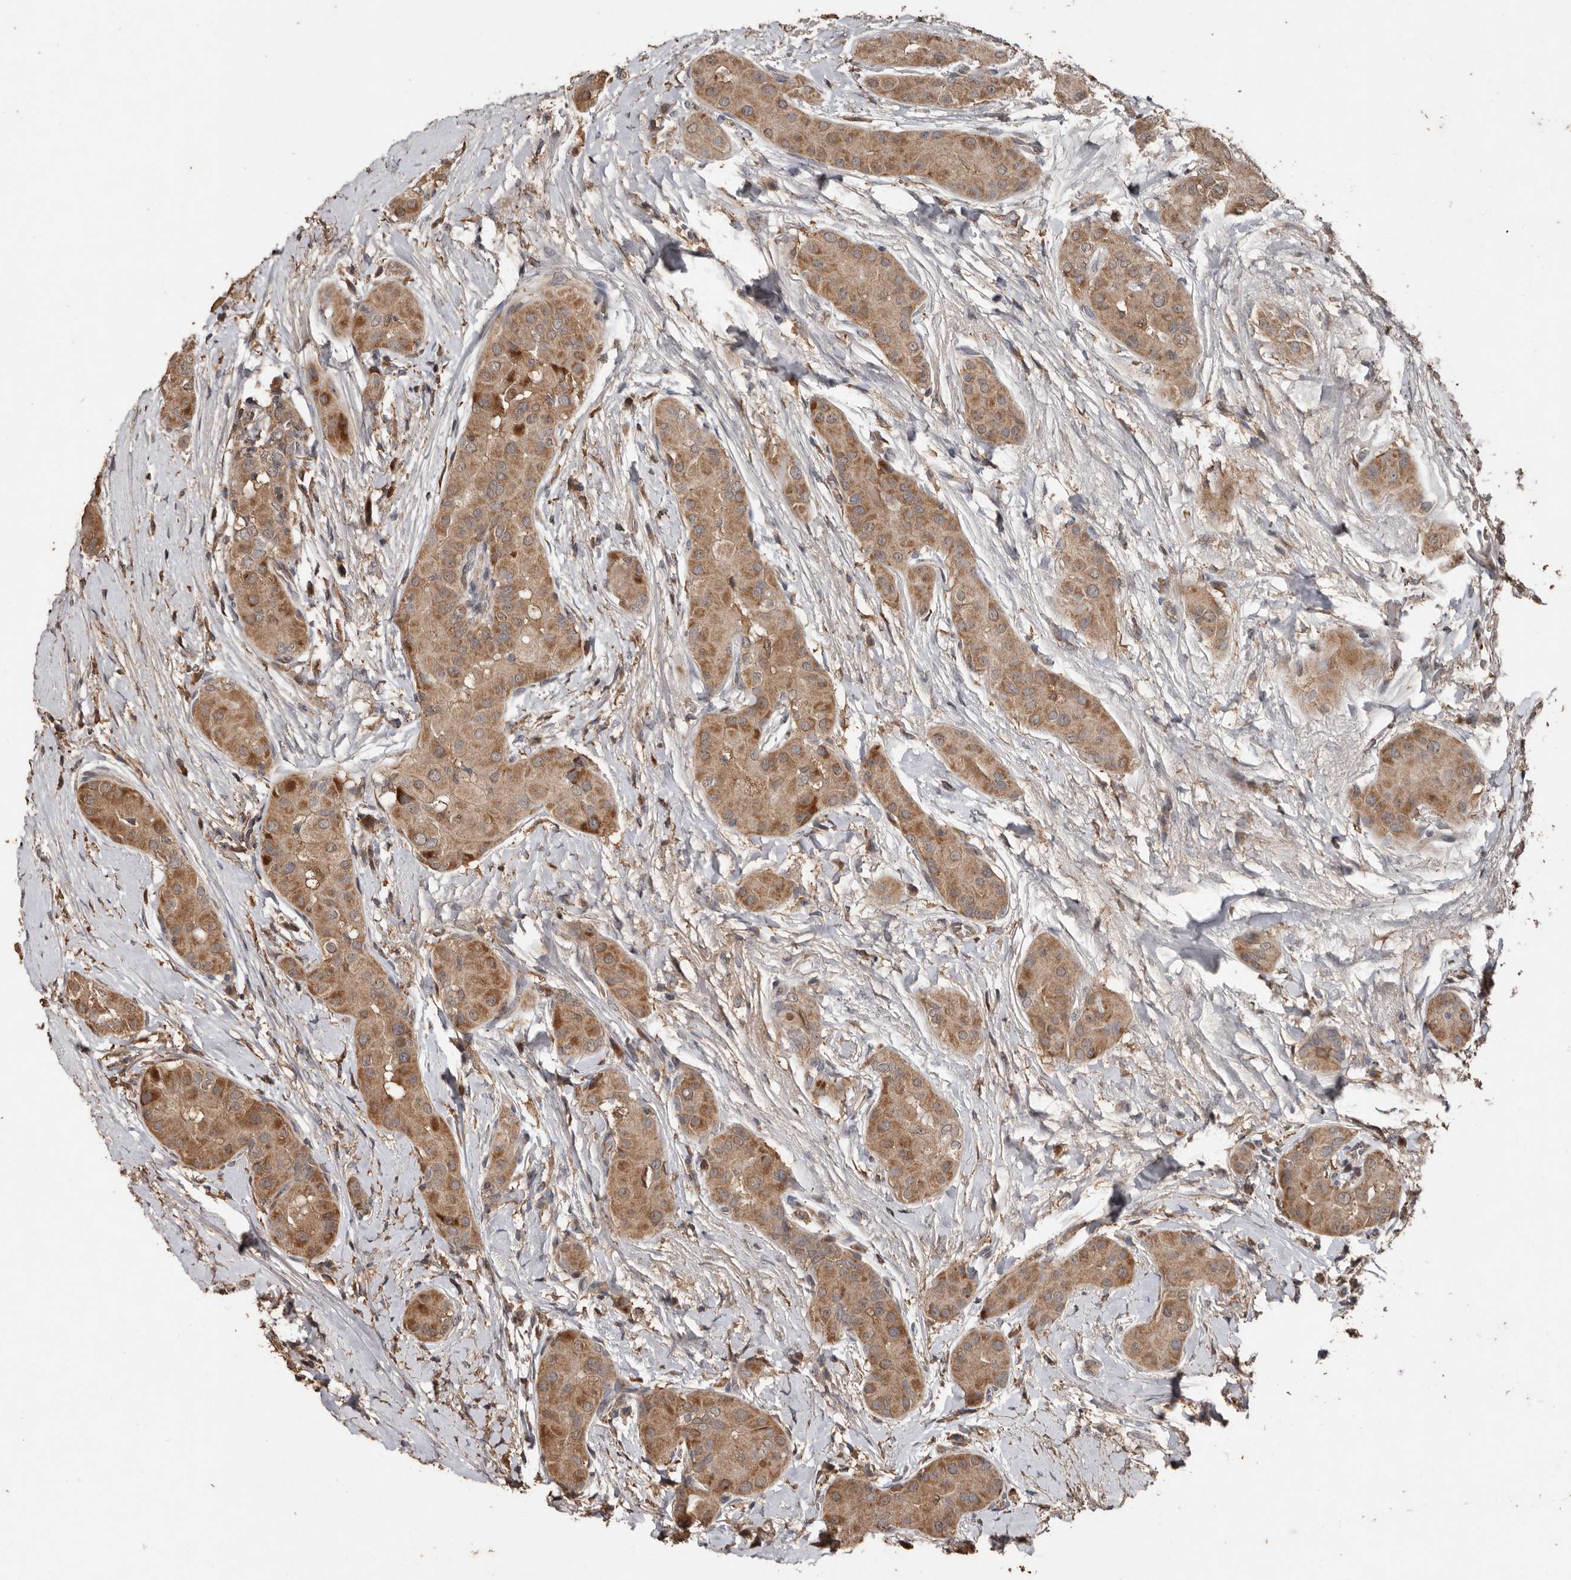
{"staining": {"intensity": "moderate", "quantity": ">75%", "location": "cytoplasmic/membranous"}, "tissue": "thyroid cancer", "cell_type": "Tumor cells", "image_type": "cancer", "snomed": [{"axis": "morphology", "description": "Papillary adenocarcinoma, NOS"}, {"axis": "topography", "description": "Thyroid gland"}], "caption": "Thyroid cancer (papillary adenocarcinoma) stained with a brown dye reveals moderate cytoplasmic/membranous positive staining in about >75% of tumor cells.", "gene": "RANBP17", "patient": {"sex": "male", "age": 33}}